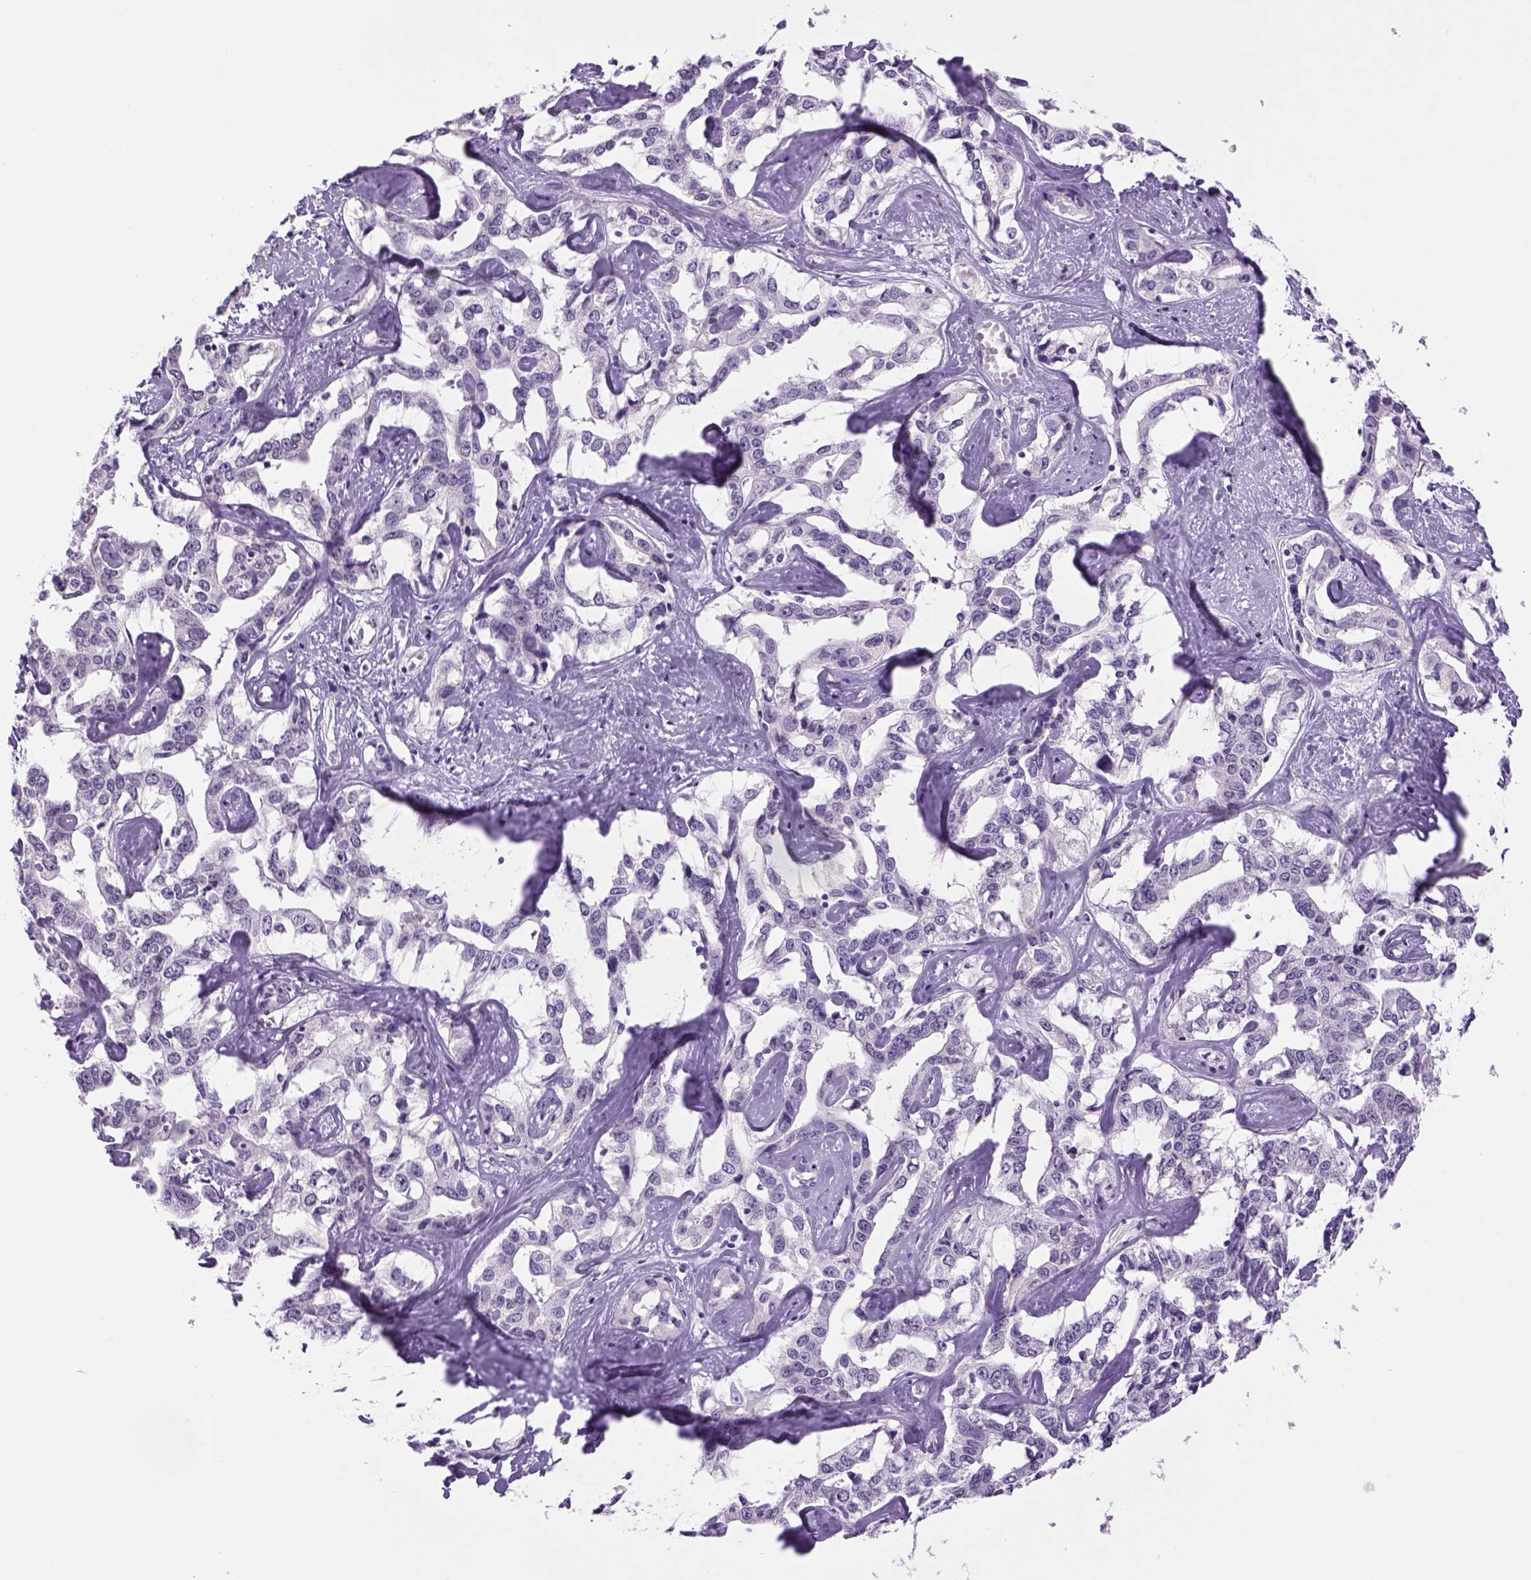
{"staining": {"intensity": "negative", "quantity": "none", "location": "none"}, "tissue": "liver cancer", "cell_type": "Tumor cells", "image_type": "cancer", "snomed": [{"axis": "morphology", "description": "Cholangiocarcinoma"}, {"axis": "topography", "description": "Liver"}], "caption": "Protein analysis of liver cholangiocarcinoma displays no significant positivity in tumor cells.", "gene": "DBH", "patient": {"sex": "male", "age": 59}}